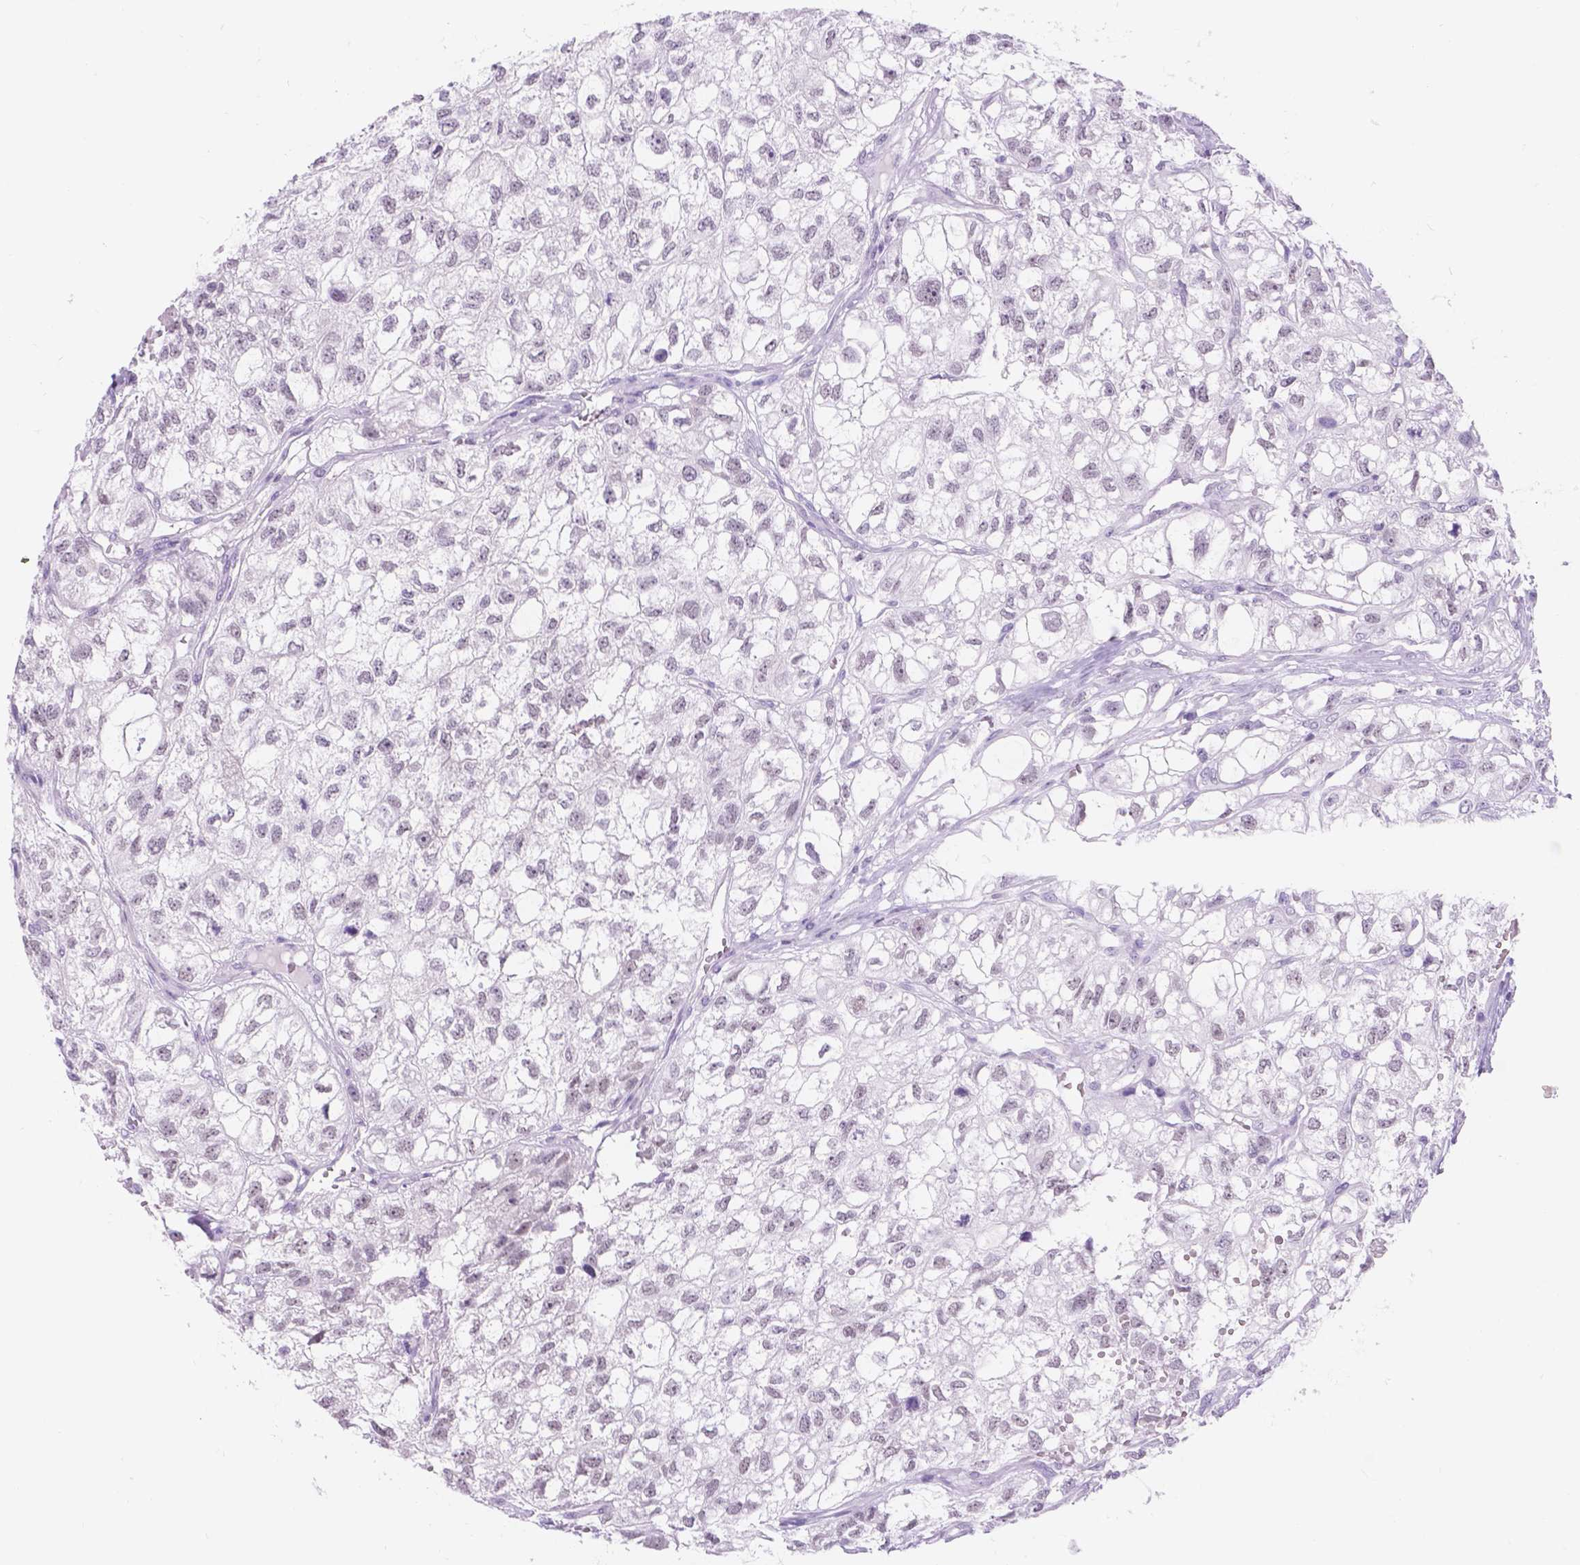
{"staining": {"intensity": "negative", "quantity": "none", "location": "none"}, "tissue": "renal cancer", "cell_type": "Tumor cells", "image_type": "cancer", "snomed": [{"axis": "morphology", "description": "Adenocarcinoma, NOS"}, {"axis": "topography", "description": "Kidney"}], "caption": "Image shows no protein expression in tumor cells of renal cancer (adenocarcinoma) tissue. (DAB immunohistochemistry with hematoxylin counter stain).", "gene": "DCC", "patient": {"sex": "male", "age": 56}}